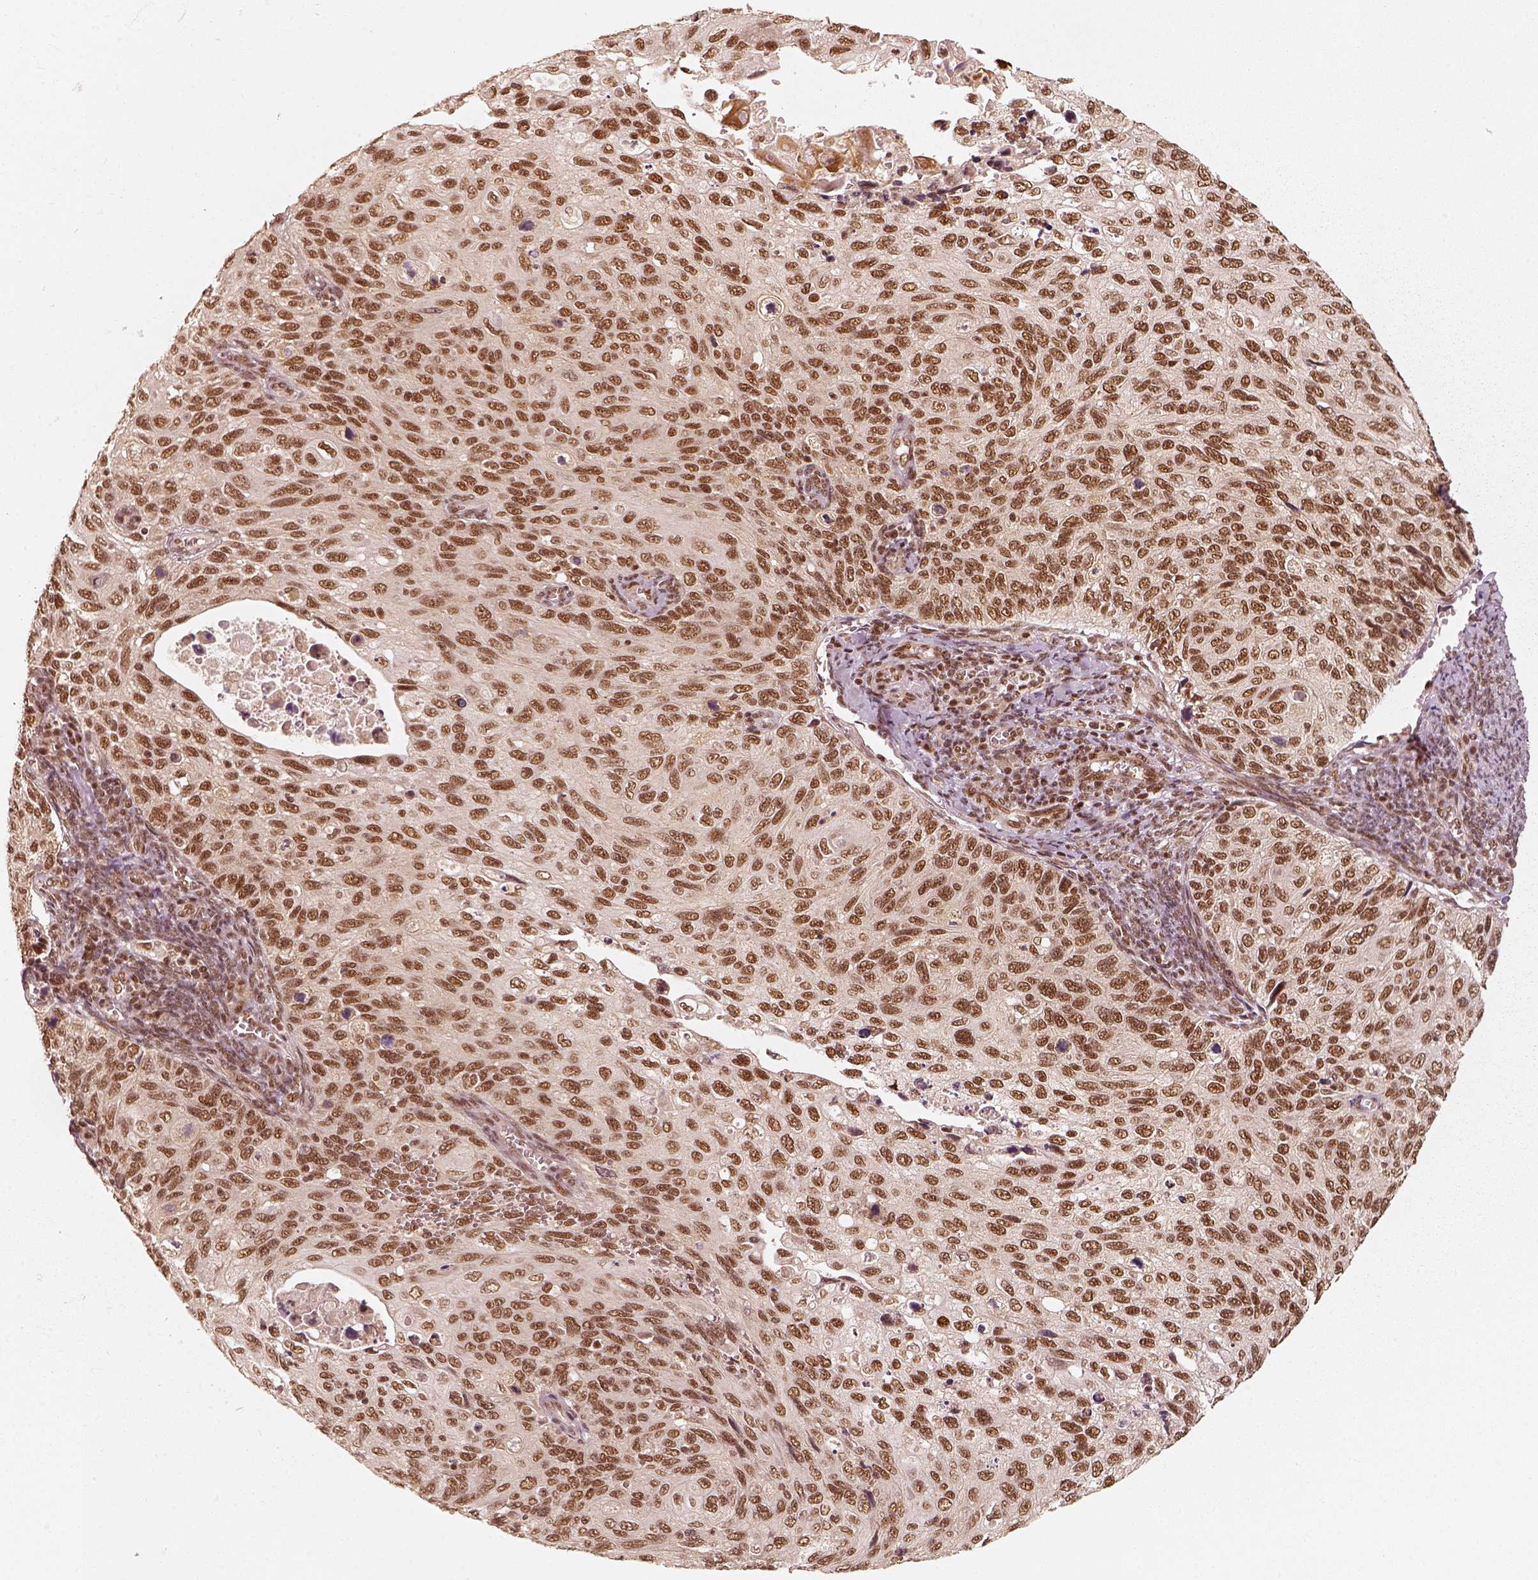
{"staining": {"intensity": "moderate", "quantity": ">75%", "location": "nuclear"}, "tissue": "cervical cancer", "cell_type": "Tumor cells", "image_type": "cancer", "snomed": [{"axis": "morphology", "description": "Squamous cell carcinoma, NOS"}, {"axis": "topography", "description": "Cervix"}], "caption": "IHC (DAB) staining of human cervical cancer displays moderate nuclear protein expression in approximately >75% of tumor cells.", "gene": "GMEB2", "patient": {"sex": "female", "age": 70}}